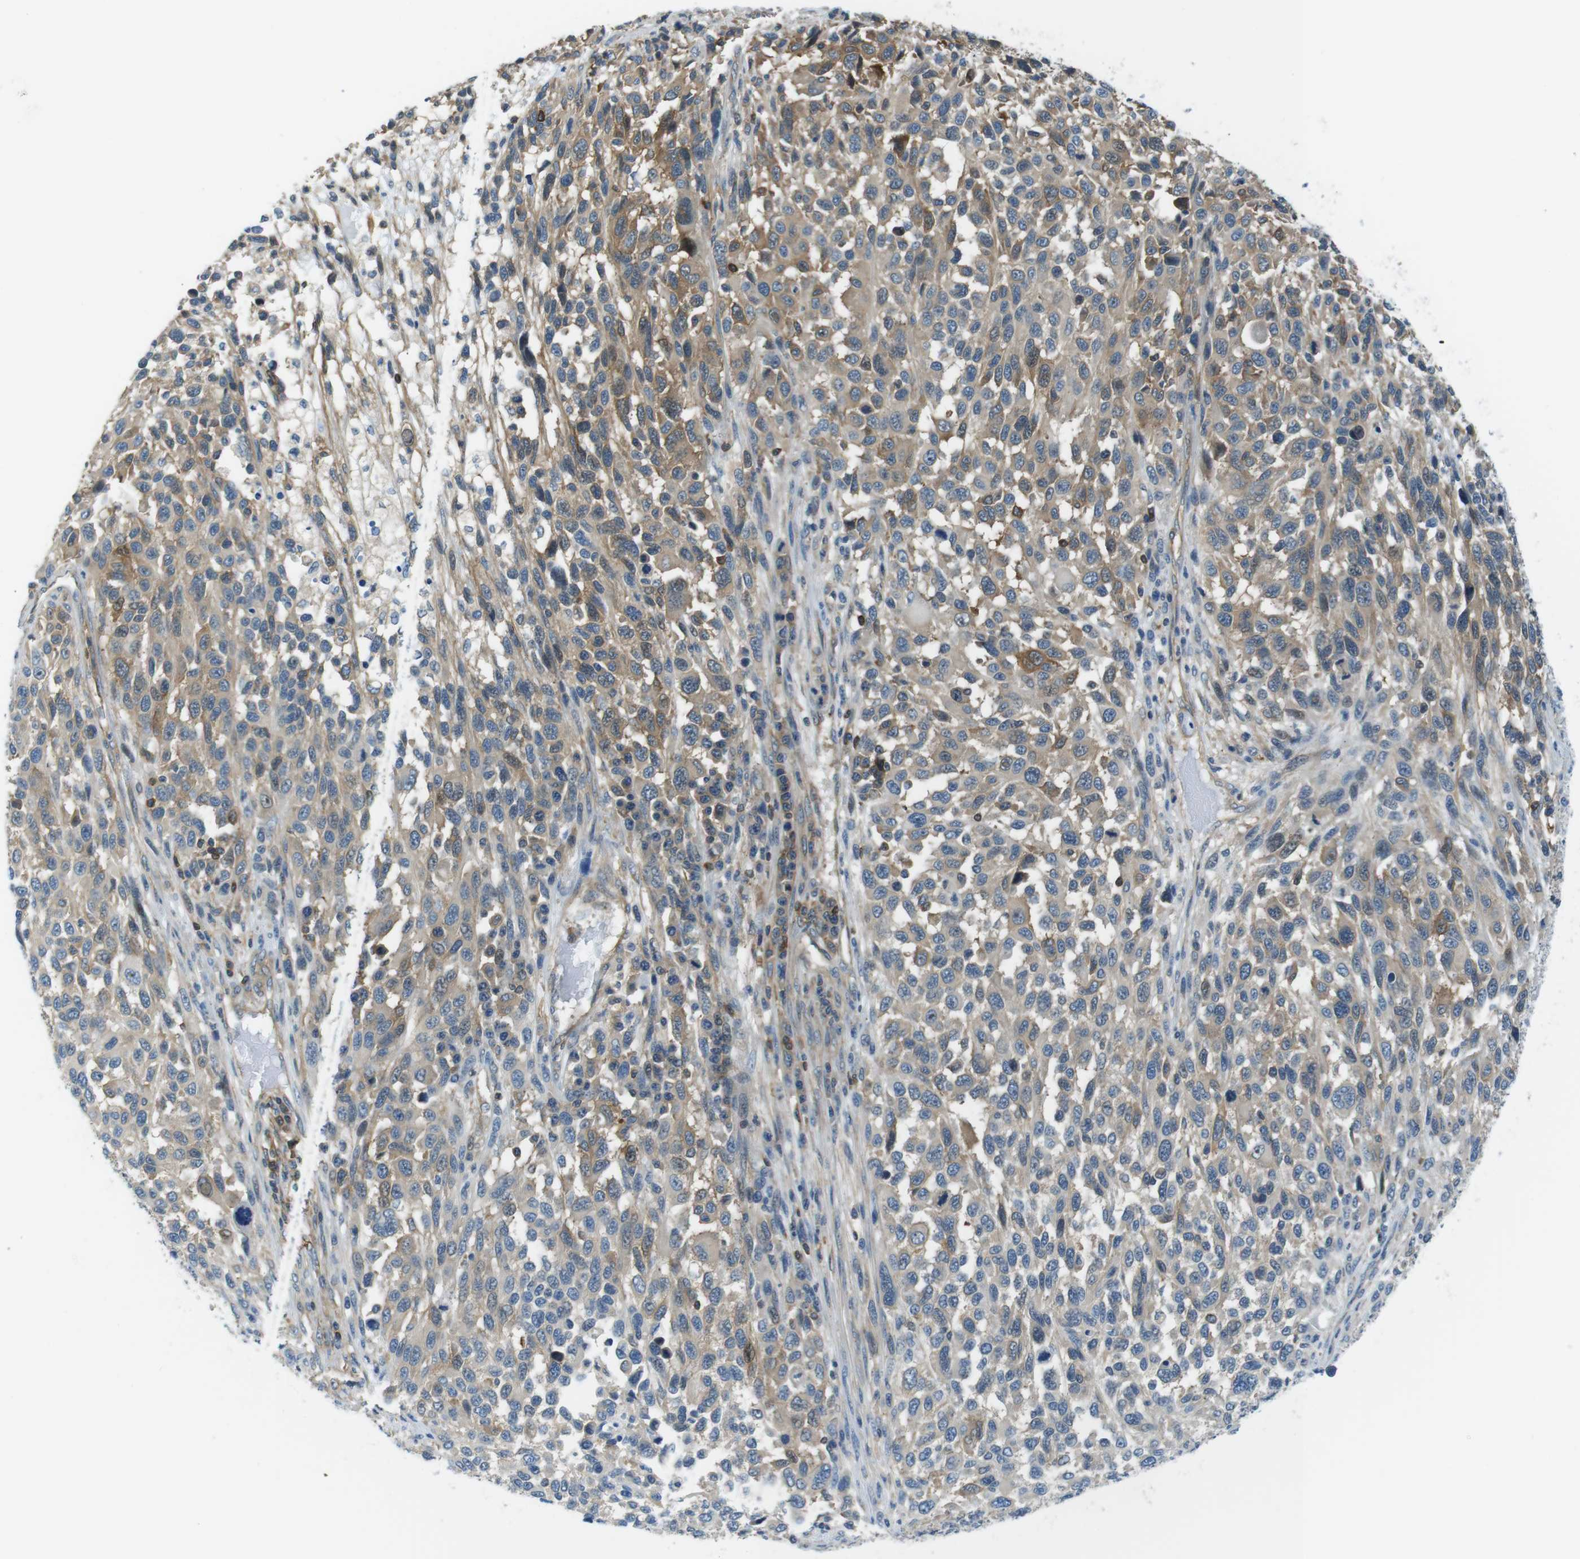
{"staining": {"intensity": "moderate", "quantity": "<25%", "location": "cytoplasmic/membranous"}, "tissue": "melanoma", "cell_type": "Tumor cells", "image_type": "cancer", "snomed": [{"axis": "morphology", "description": "Malignant melanoma, Metastatic site"}, {"axis": "topography", "description": "Lymph node"}], "caption": "Immunohistochemical staining of malignant melanoma (metastatic site) shows low levels of moderate cytoplasmic/membranous positivity in approximately <25% of tumor cells. Nuclei are stained in blue.", "gene": "TES", "patient": {"sex": "male", "age": 61}}